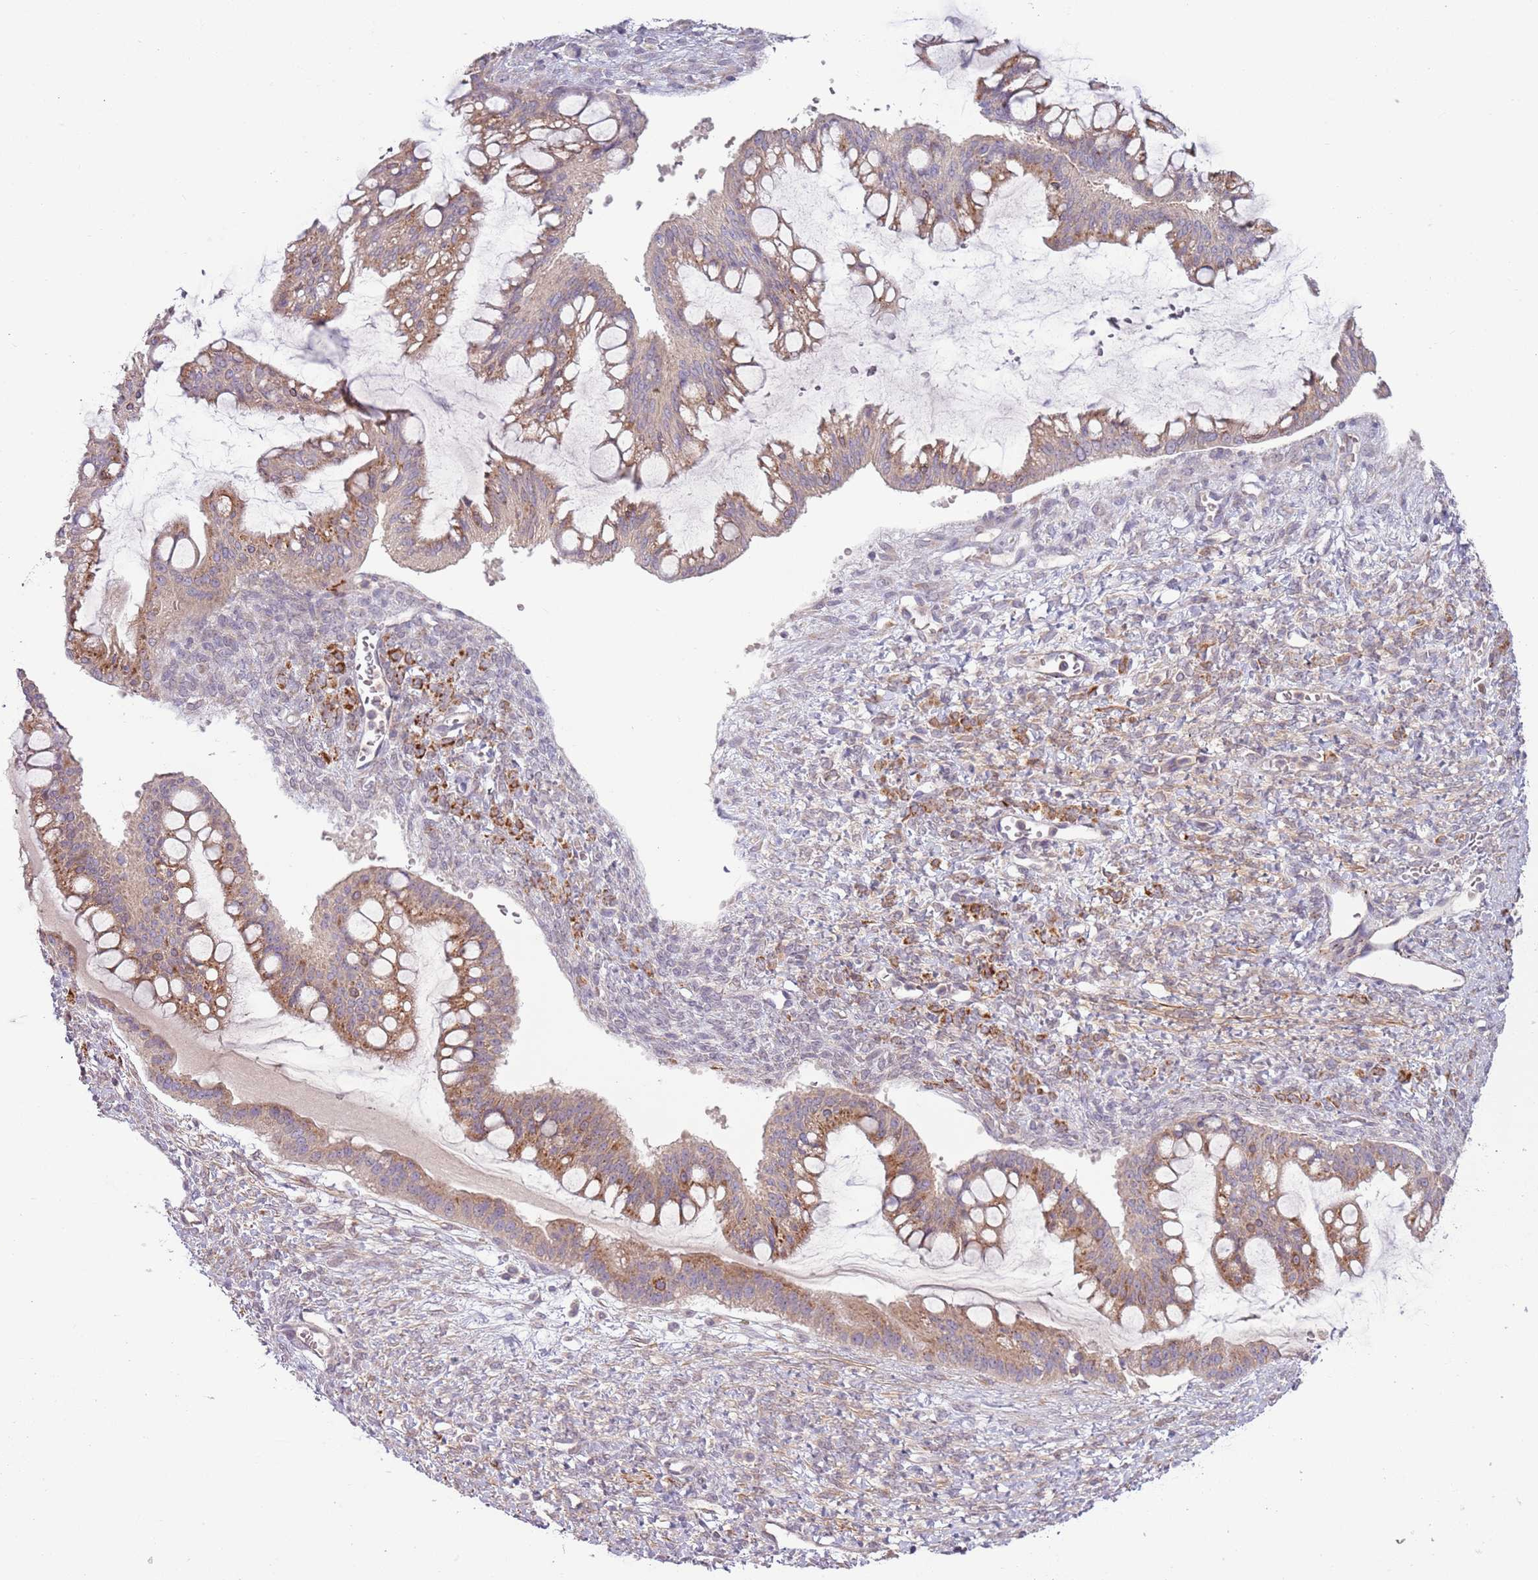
{"staining": {"intensity": "moderate", "quantity": ">75%", "location": "cytoplasmic/membranous"}, "tissue": "ovarian cancer", "cell_type": "Tumor cells", "image_type": "cancer", "snomed": [{"axis": "morphology", "description": "Cystadenocarcinoma, mucinous, NOS"}, {"axis": "topography", "description": "Ovary"}], "caption": "Ovarian cancer (mucinous cystadenocarcinoma) stained for a protein (brown) shows moderate cytoplasmic/membranous positive positivity in approximately >75% of tumor cells.", "gene": "DTD2", "patient": {"sex": "female", "age": 73}}